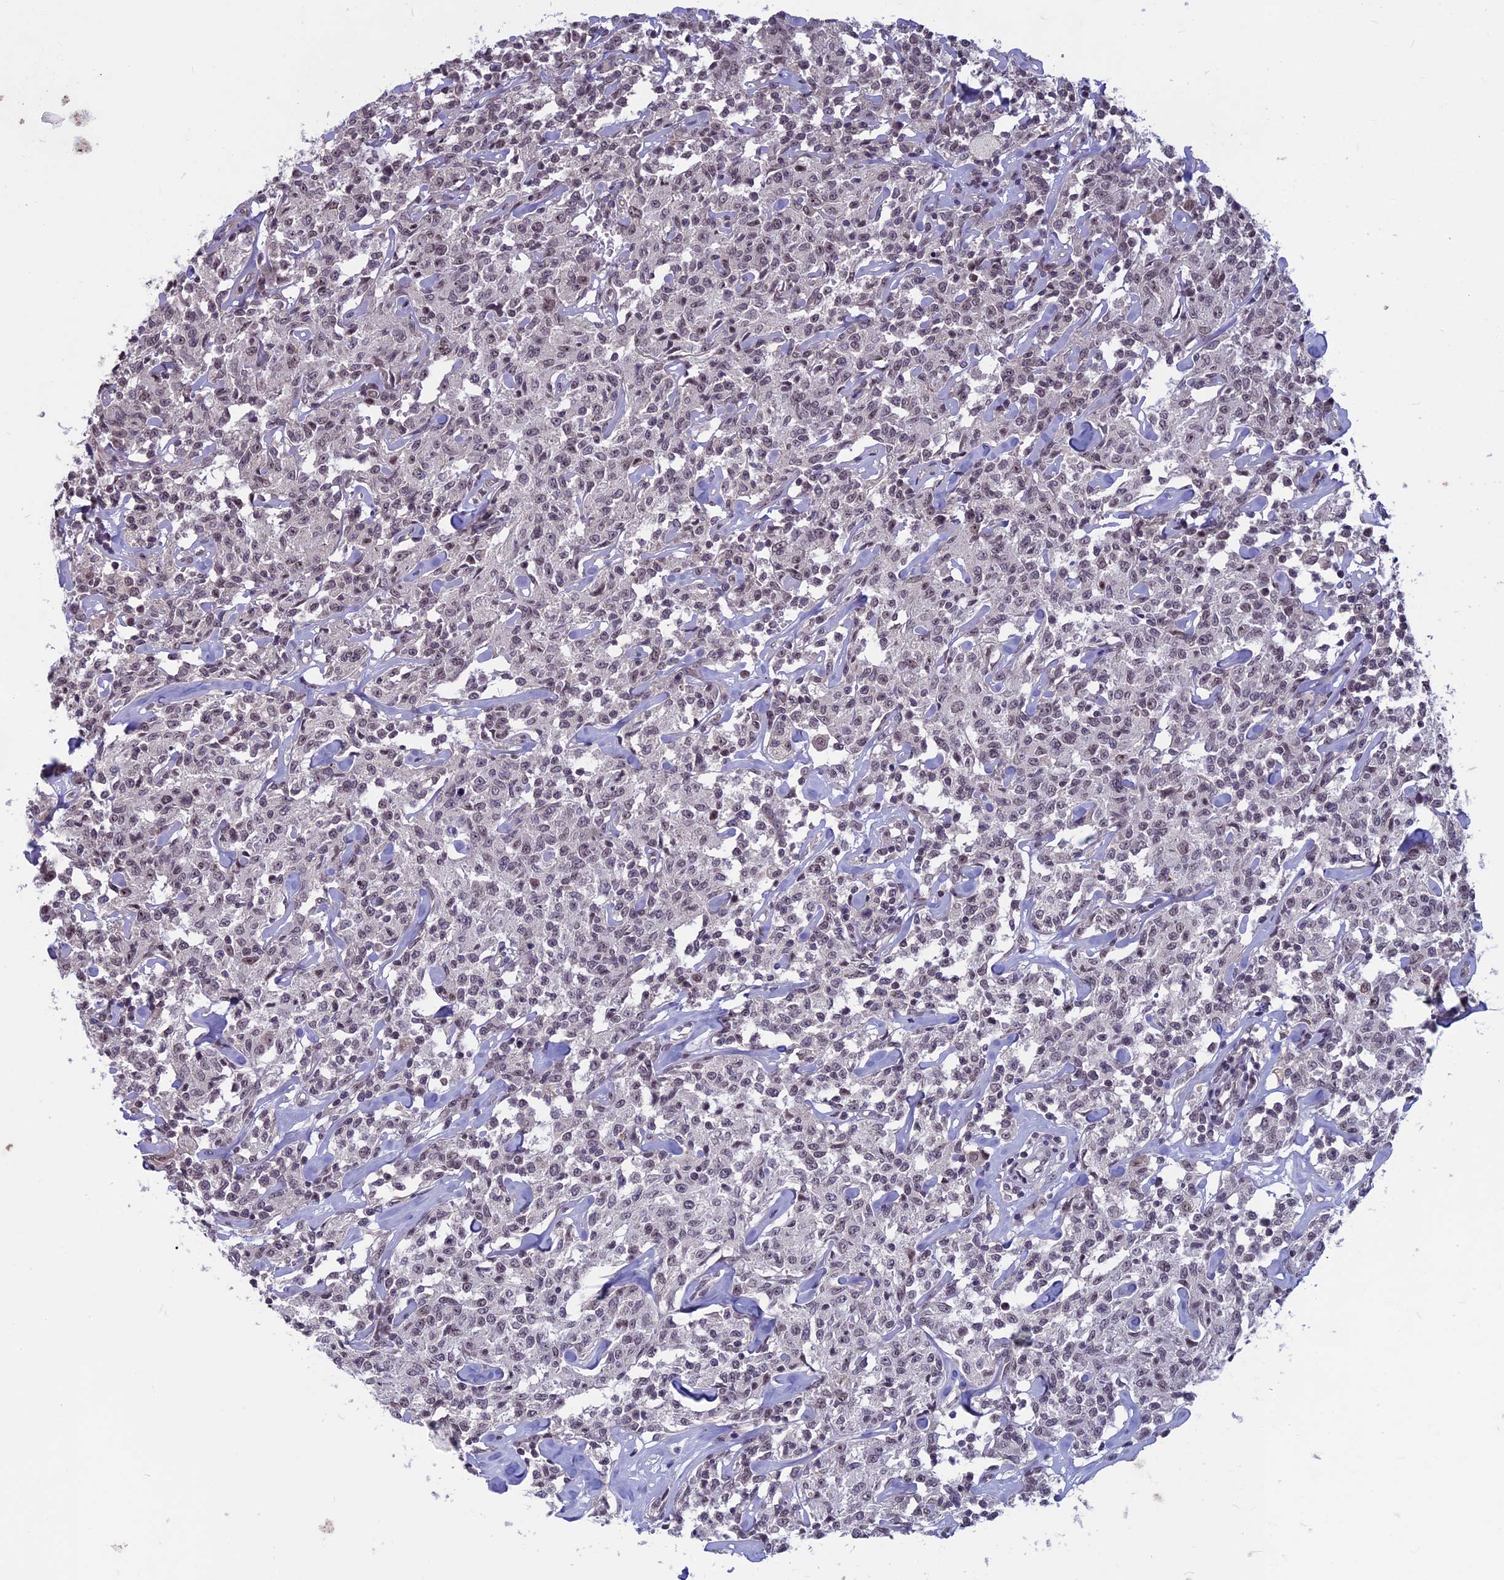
{"staining": {"intensity": "weak", "quantity": ">75%", "location": "nuclear"}, "tissue": "lymphoma", "cell_type": "Tumor cells", "image_type": "cancer", "snomed": [{"axis": "morphology", "description": "Malignant lymphoma, non-Hodgkin's type, Low grade"}, {"axis": "topography", "description": "Small intestine"}], "caption": "An image of lymphoma stained for a protein reveals weak nuclear brown staining in tumor cells.", "gene": "SPIRE1", "patient": {"sex": "female", "age": 59}}